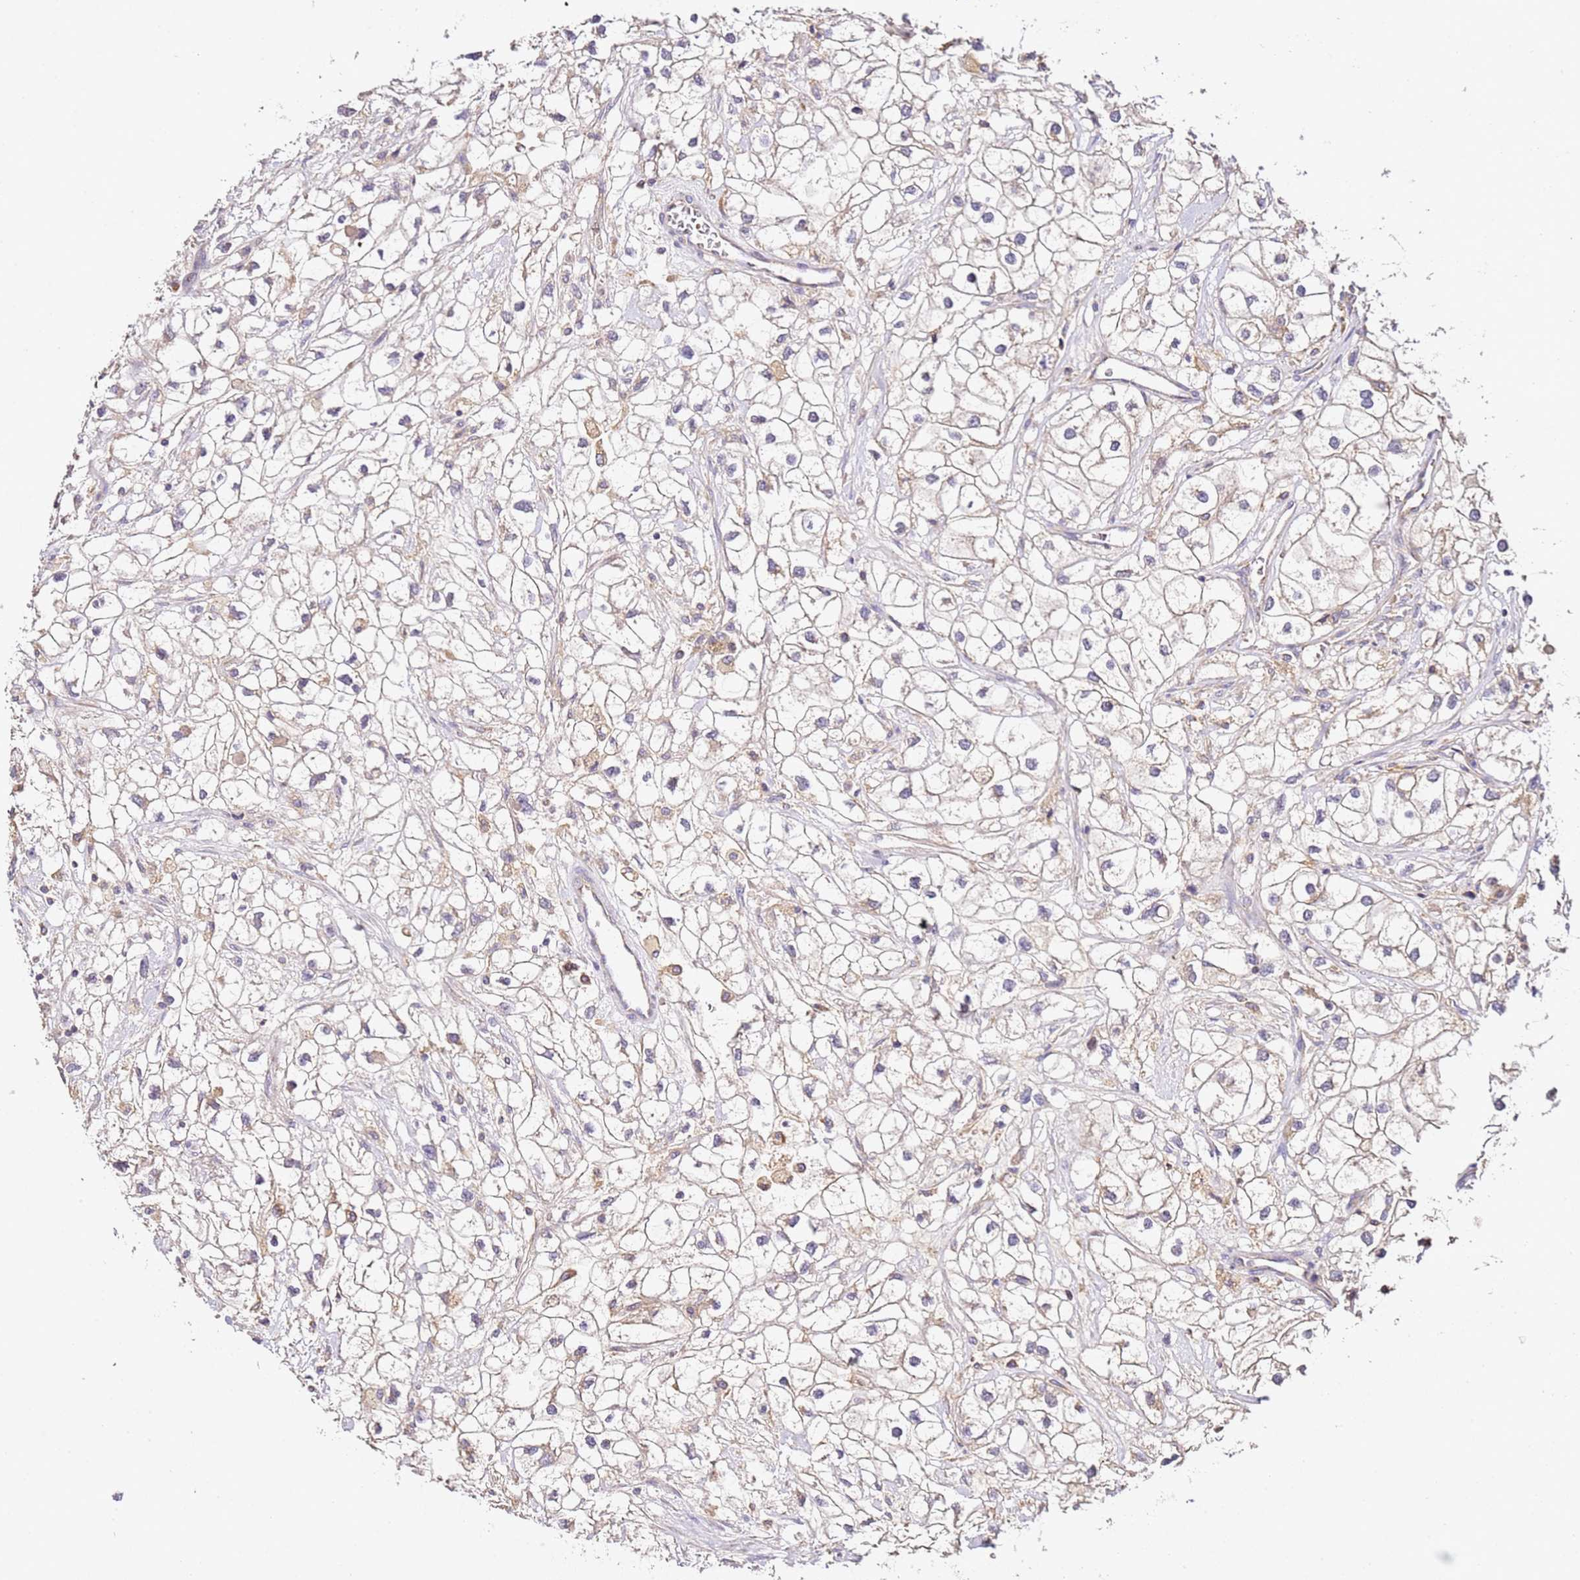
{"staining": {"intensity": "weak", "quantity": "<25%", "location": "cytoplasmic/membranous"}, "tissue": "renal cancer", "cell_type": "Tumor cells", "image_type": "cancer", "snomed": [{"axis": "morphology", "description": "Adenocarcinoma, NOS"}, {"axis": "topography", "description": "Kidney"}], "caption": "DAB (3,3'-diaminobenzidine) immunohistochemical staining of human adenocarcinoma (renal) displays no significant staining in tumor cells.", "gene": "OR2B11", "patient": {"sex": "male", "age": 59}}